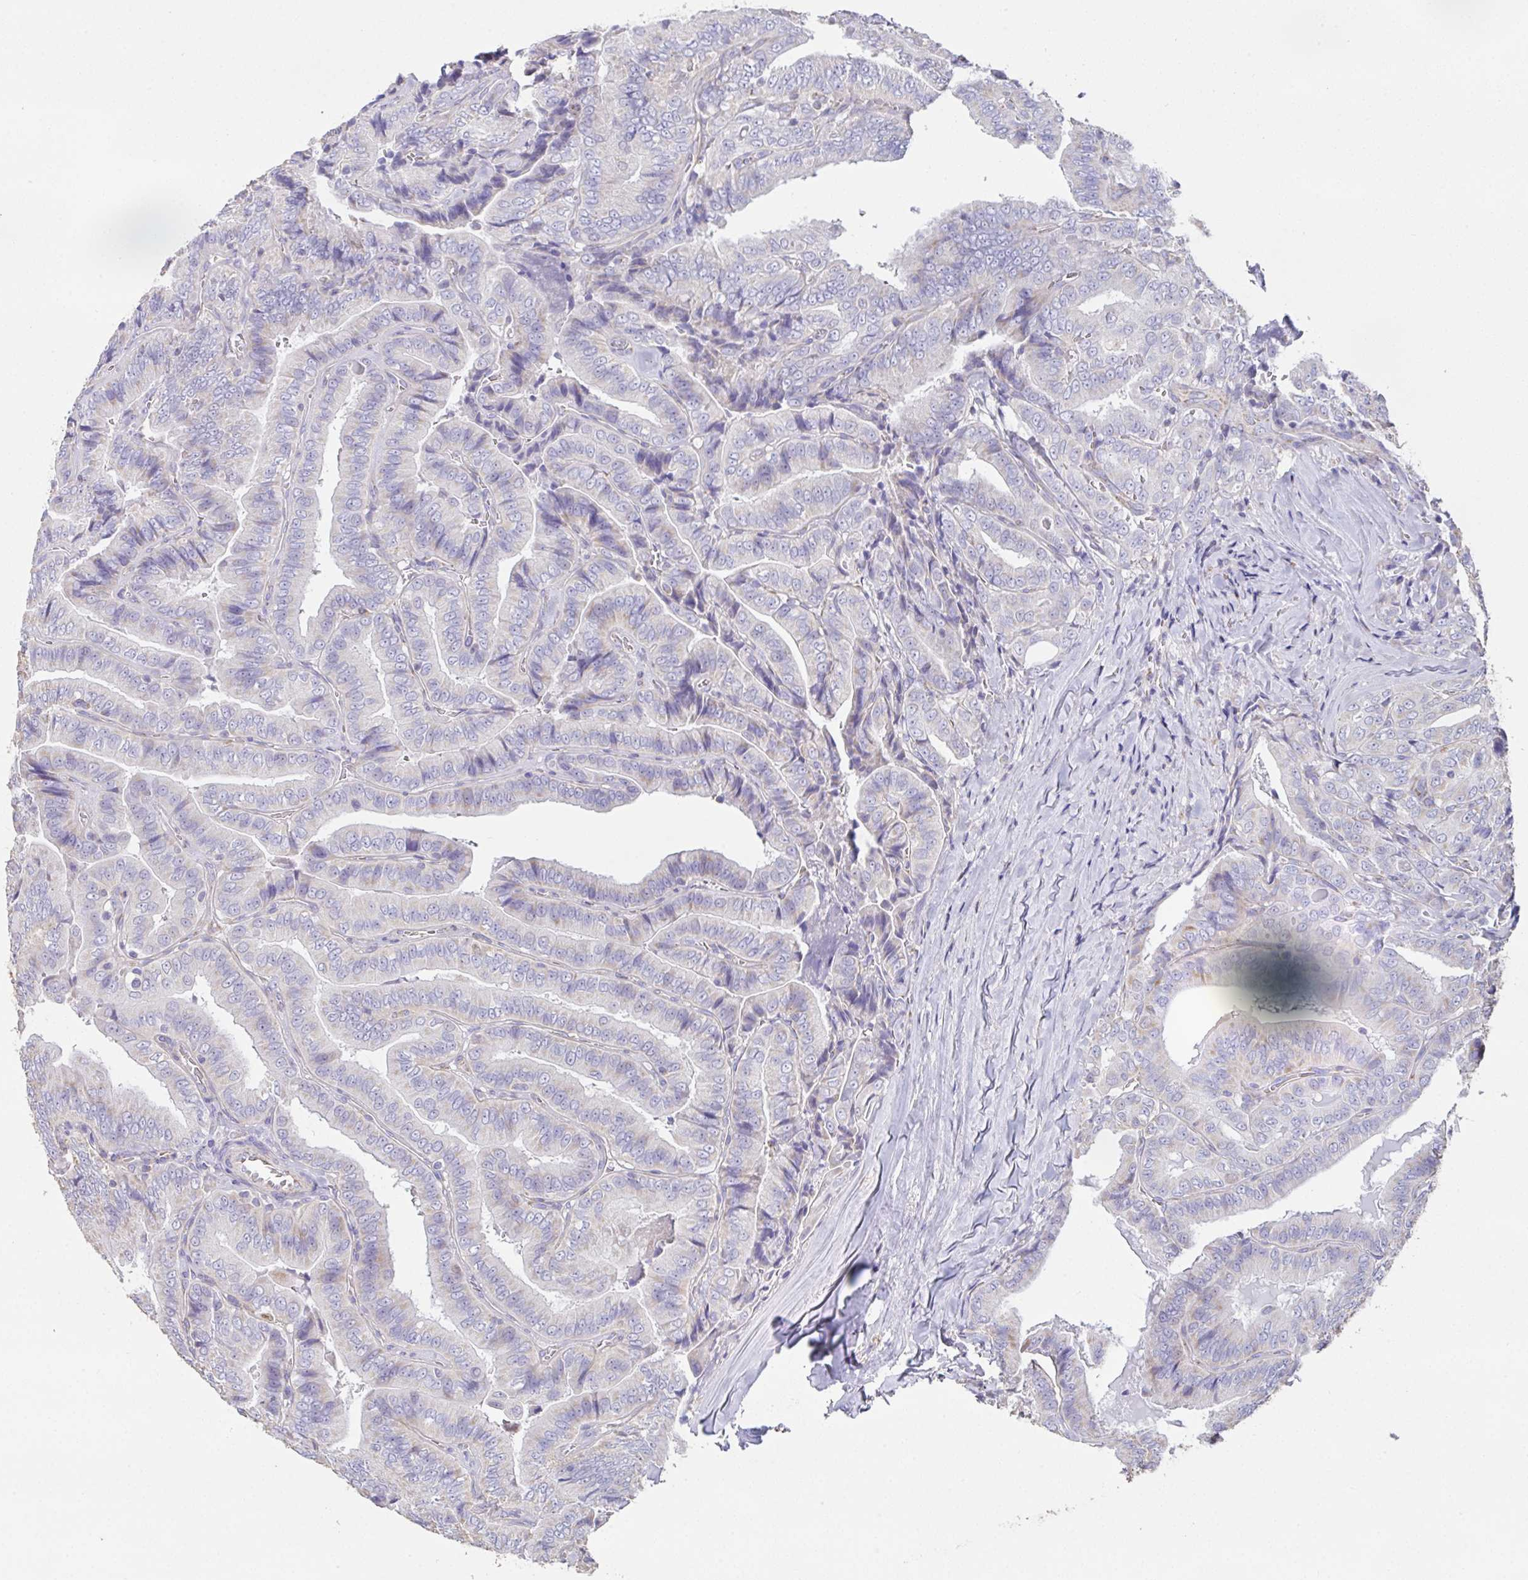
{"staining": {"intensity": "negative", "quantity": "none", "location": "none"}, "tissue": "thyroid cancer", "cell_type": "Tumor cells", "image_type": "cancer", "snomed": [{"axis": "morphology", "description": "Papillary adenocarcinoma, NOS"}, {"axis": "topography", "description": "Thyroid gland"}], "caption": "This is an IHC photomicrograph of human thyroid cancer. There is no expression in tumor cells.", "gene": "DOK7", "patient": {"sex": "male", "age": 61}}